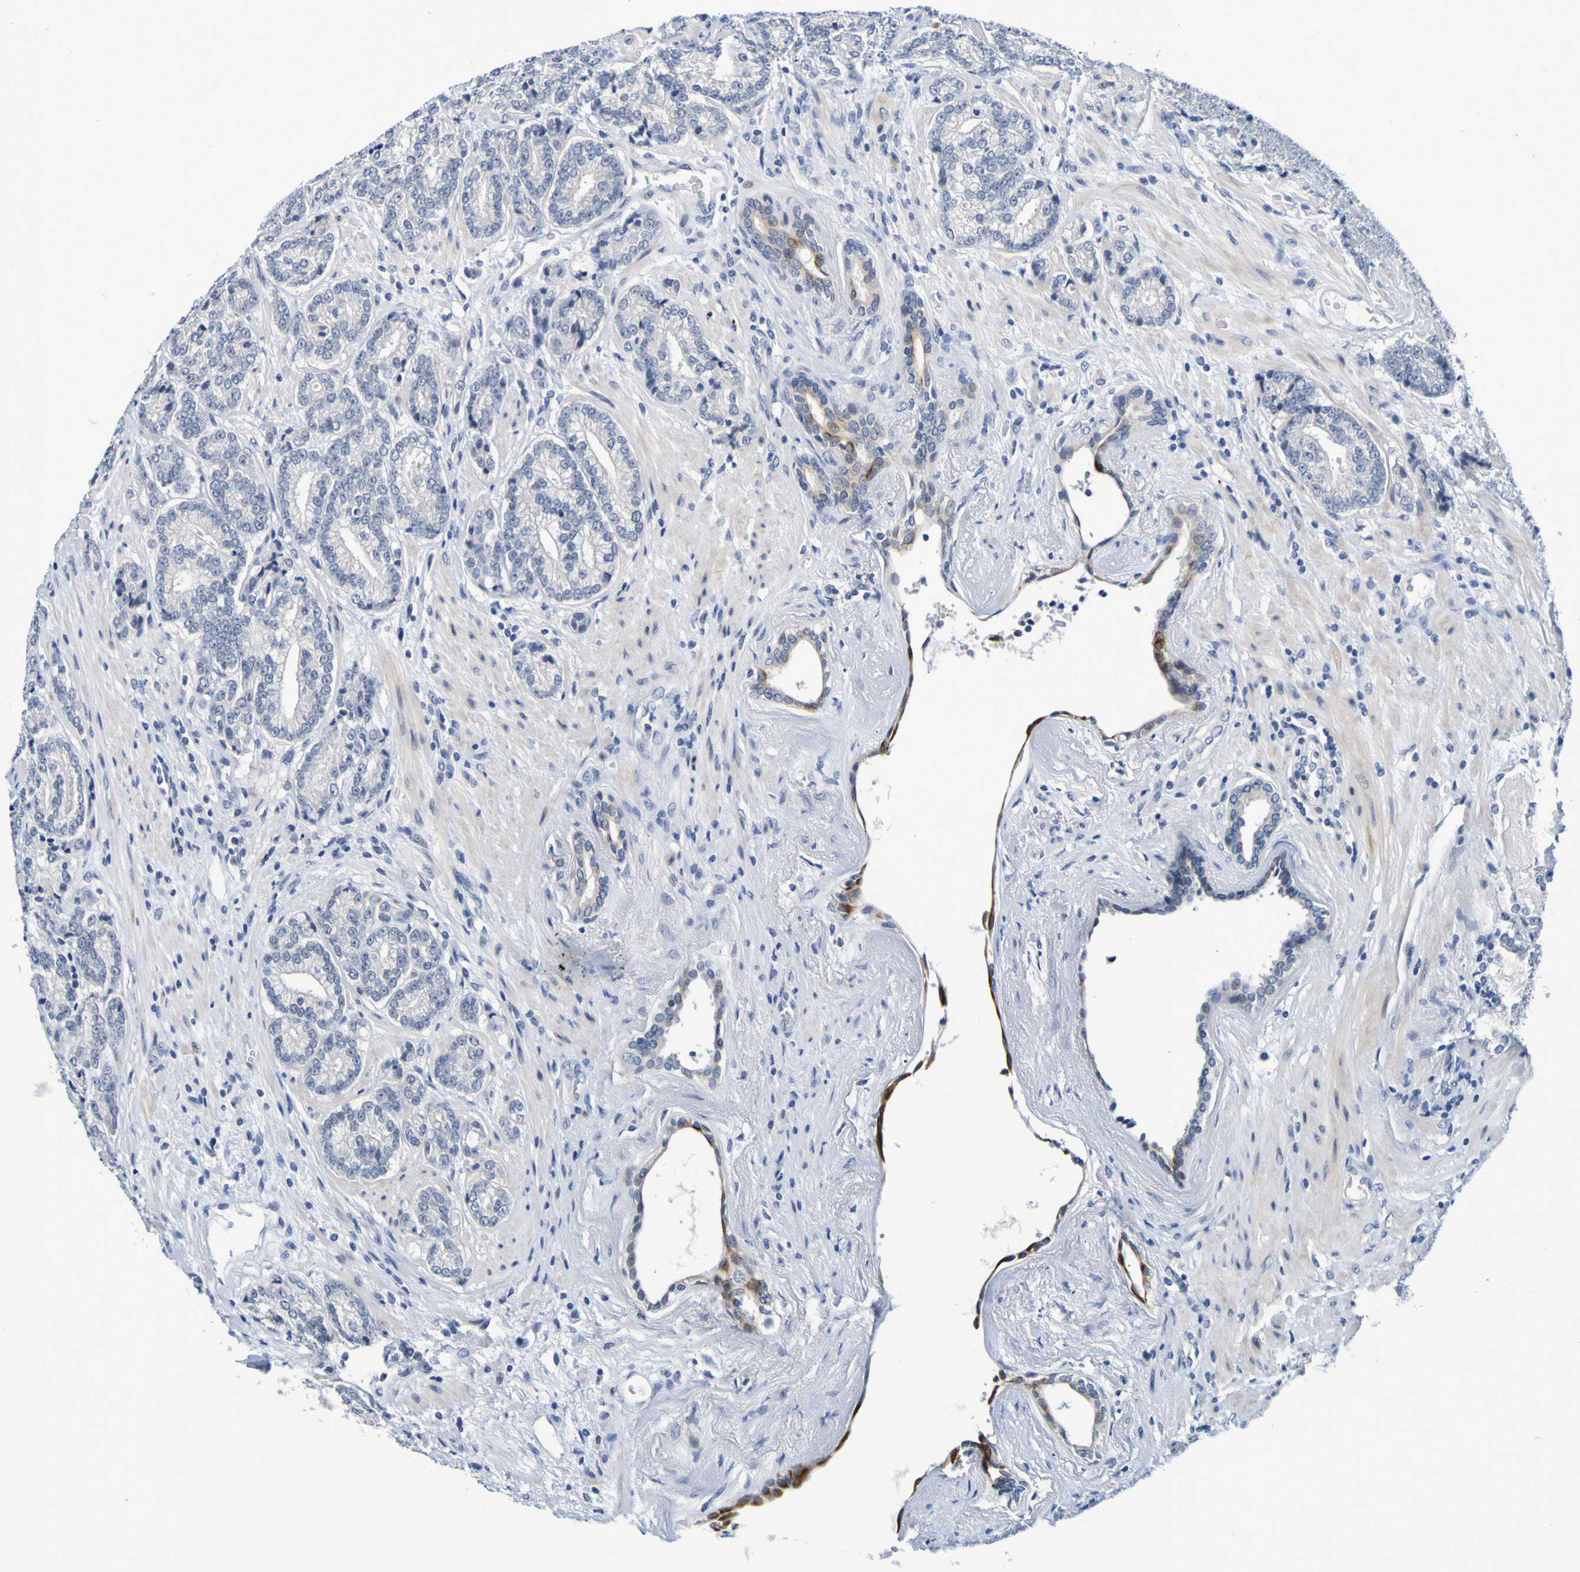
{"staining": {"intensity": "weak", "quantity": "<25%", "location": "cytoplasmic/membranous"}, "tissue": "prostate cancer", "cell_type": "Tumor cells", "image_type": "cancer", "snomed": [{"axis": "morphology", "description": "Adenocarcinoma, High grade"}, {"axis": "topography", "description": "Prostate"}], "caption": "High magnification brightfield microscopy of prostate adenocarcinoma (high-grade) stained with DAB (brown) and counterstained with hematoxylin (blue): tumor cells show no significant positivity.", "gene": "VMA21", "patient": {"sex": "male", "age": 61}}